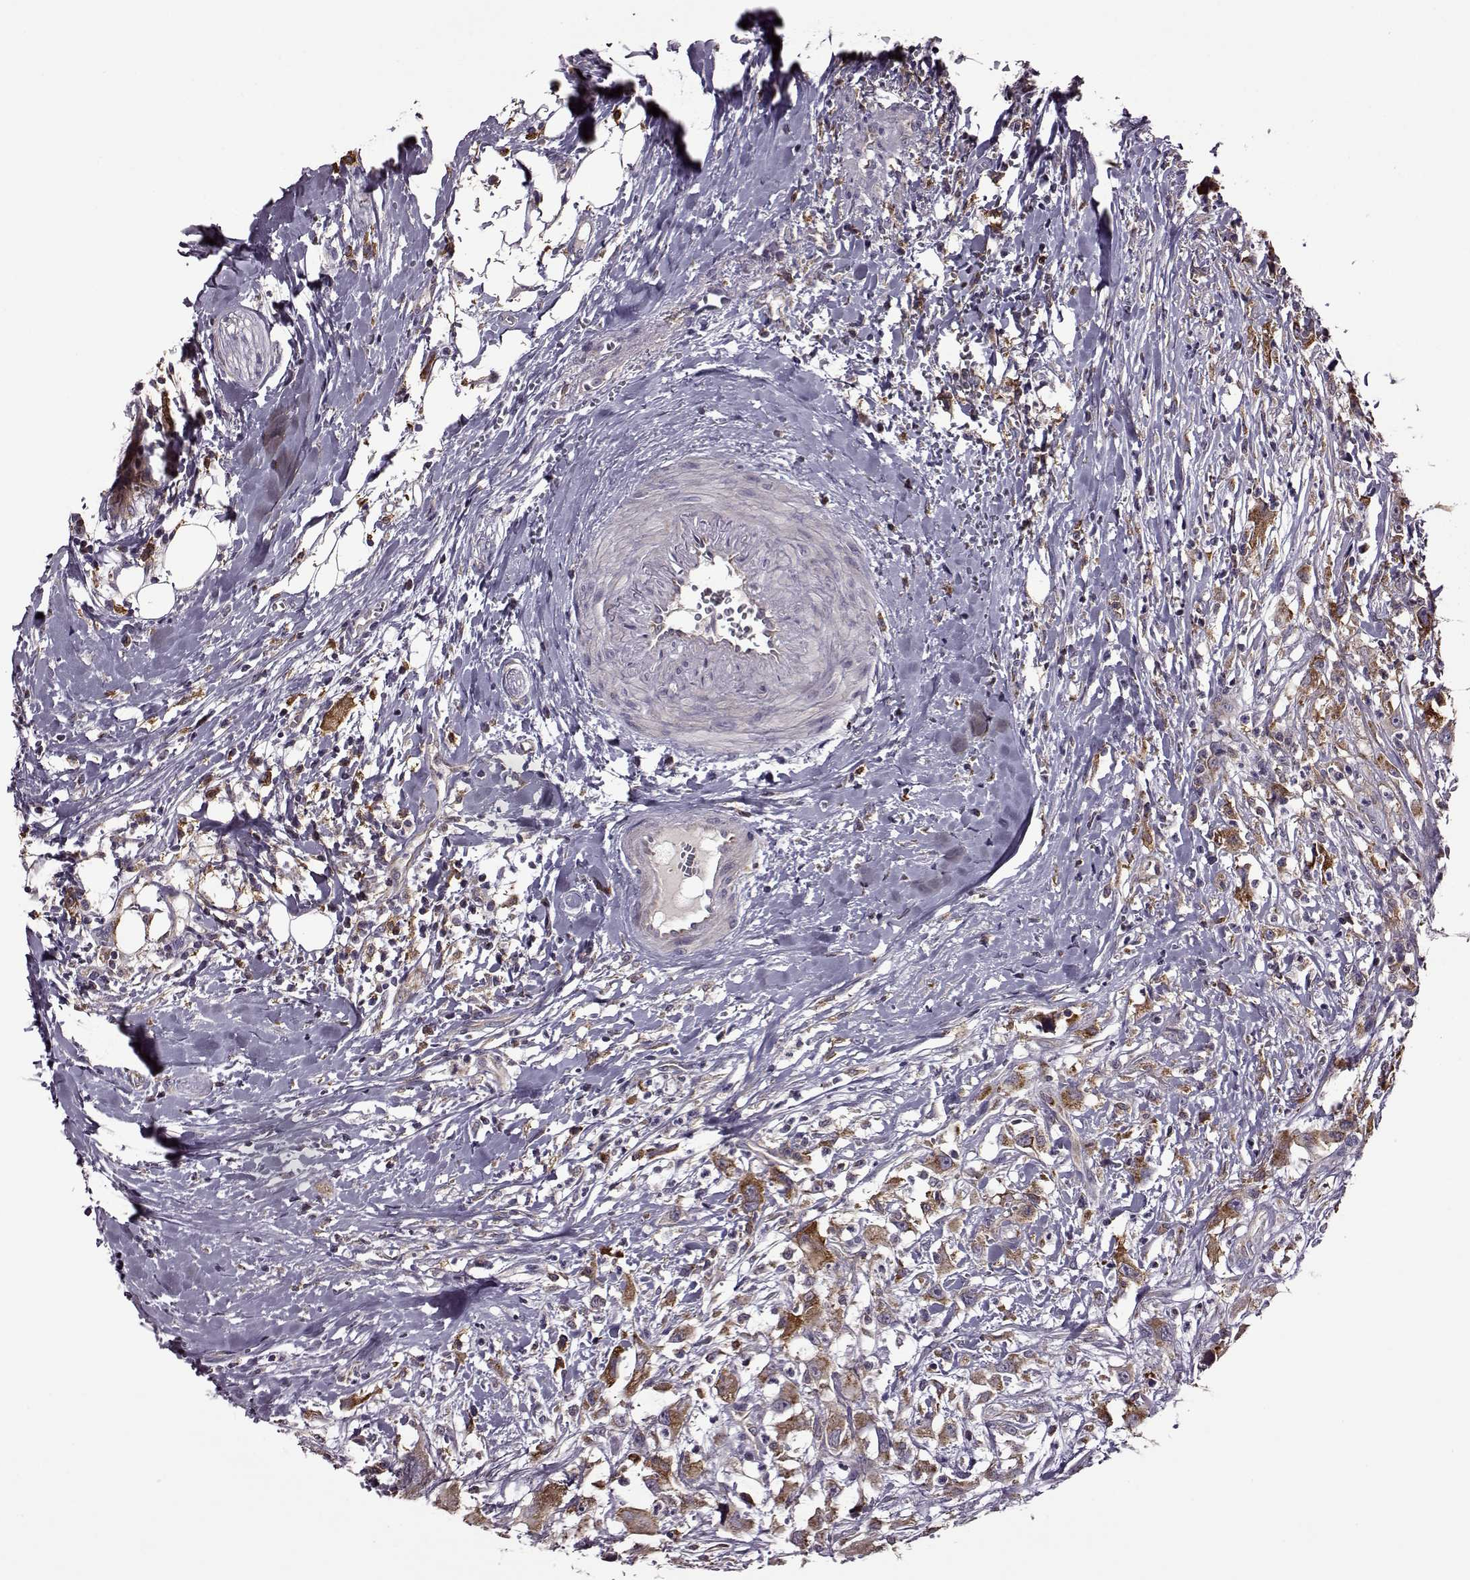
{"staining": {"intensity": "strong", "quantity": ">75%", "location": "cytoplasmic/membranous"}, "tissue": "head and neck cancer", "cell_type": "Tumor cells", "image_type": "cancer", "snomed": [{"axis": "morphology", "description": "Squamous cell carcinoma, NOS"}, {"axis": "morphology", "description": "Squamous cell carcinoma, metastatic, NOS"}, {"axis": "topography", "description": "Oral tissue"}, {"axis": "topography", "description": "Head-Neck"}], "caption": "DAB (3,3'-diaminobenzidine) immunohistochemical staining of human head and neck squamous cell carcinoma displays strong cytoplasmic/membranous protein staining in about >75% of tumor cells.", "gene": "MTSS1", "patient": {"sex": "female", "age": 85}}